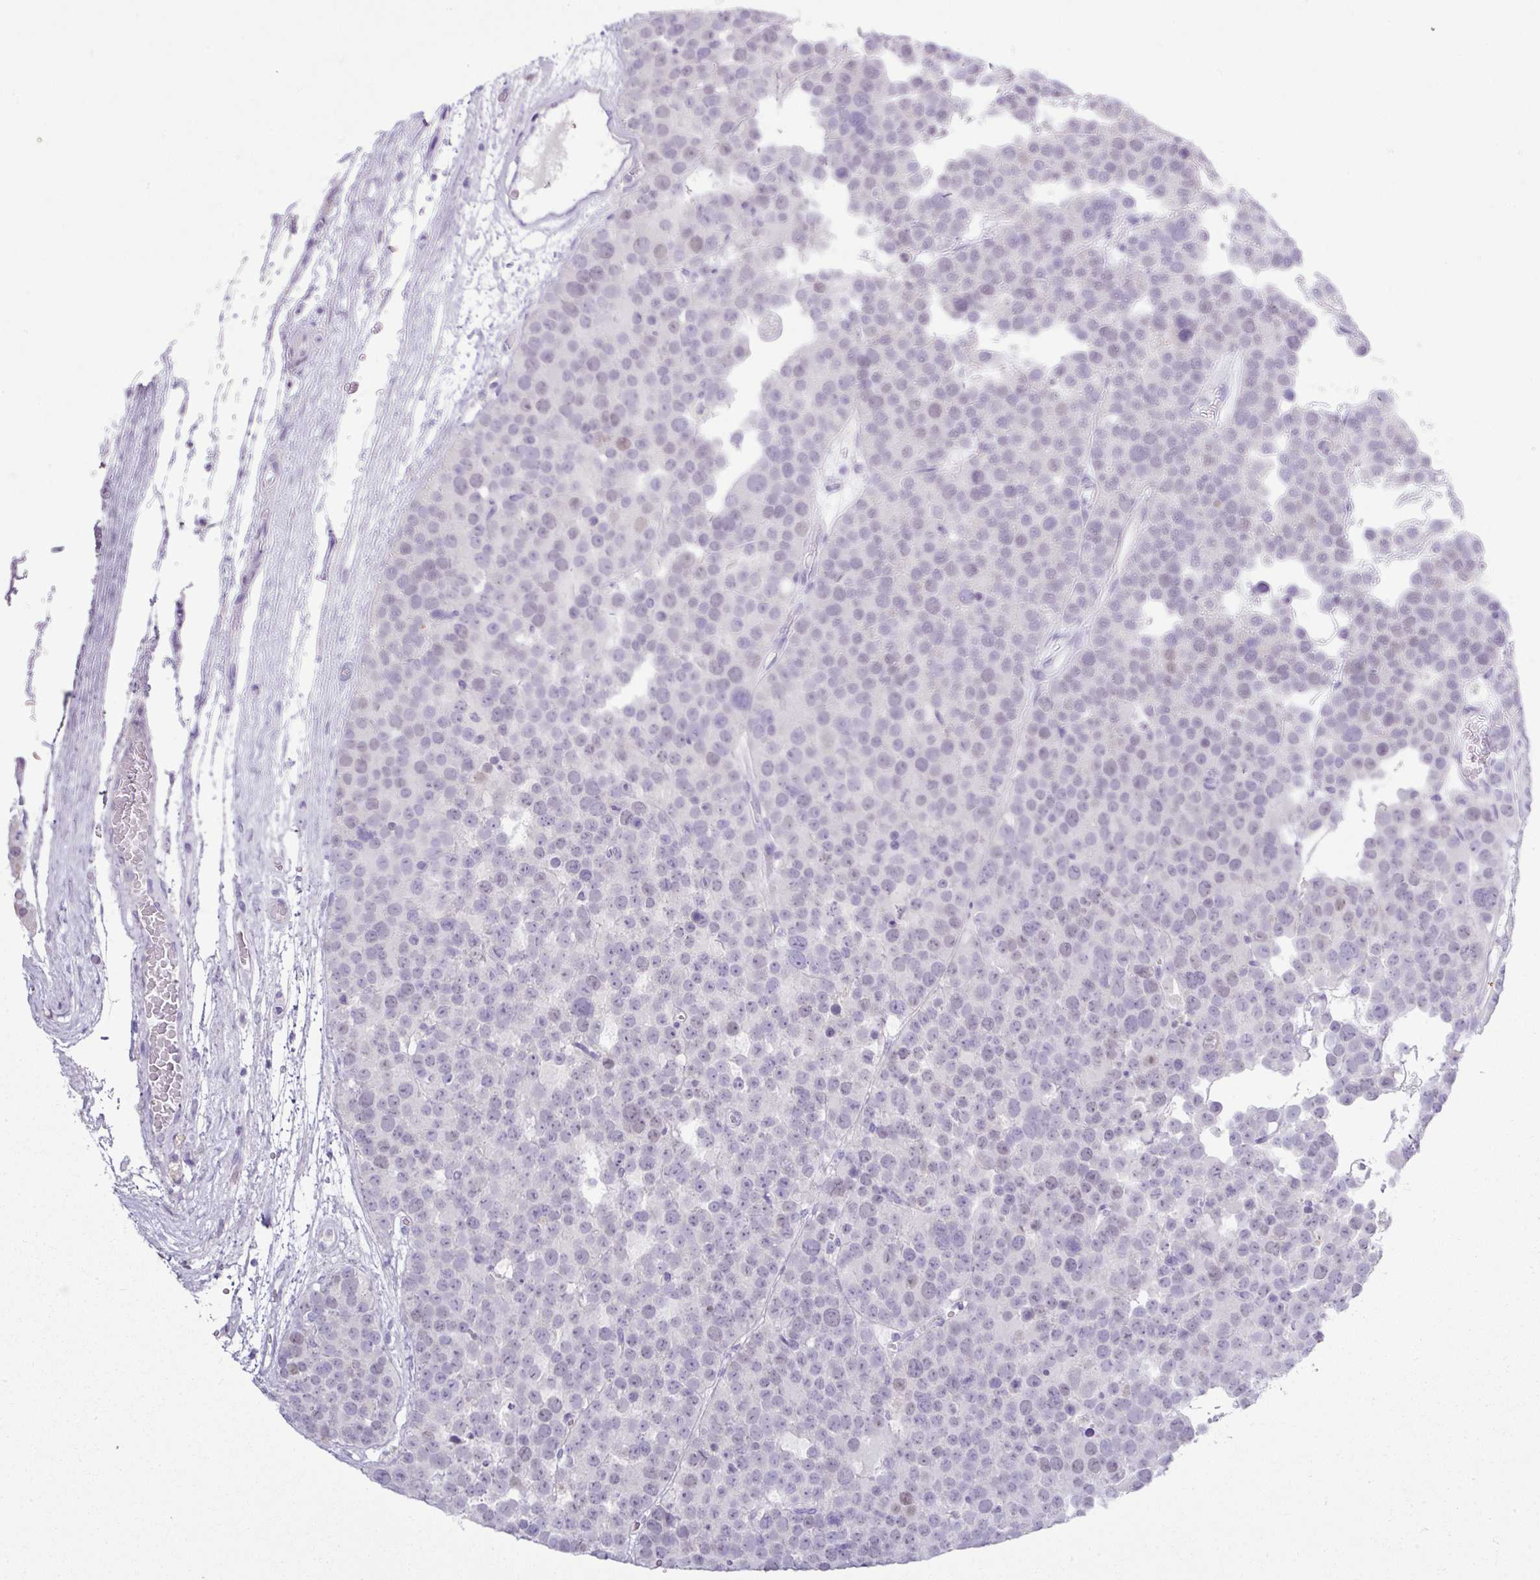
{"staining": {"intensity": "negative", "quantity": "none", "location": "none"}, "tissue": "testis cancer", "cell_type": "Tumor cells", "image_type": "cancer", "snomed": [{"axis": "morphology", "description": "Seminoma, NOS"}, {"axis": "topography", "description": "Testis"}], "caption": "This is an immunohistochemistry histopathology image of human testis seminoma. There is no positivity in tumor cells.", "gene": "BCL11A", "patient": {"sex": "male", "age": 71}}